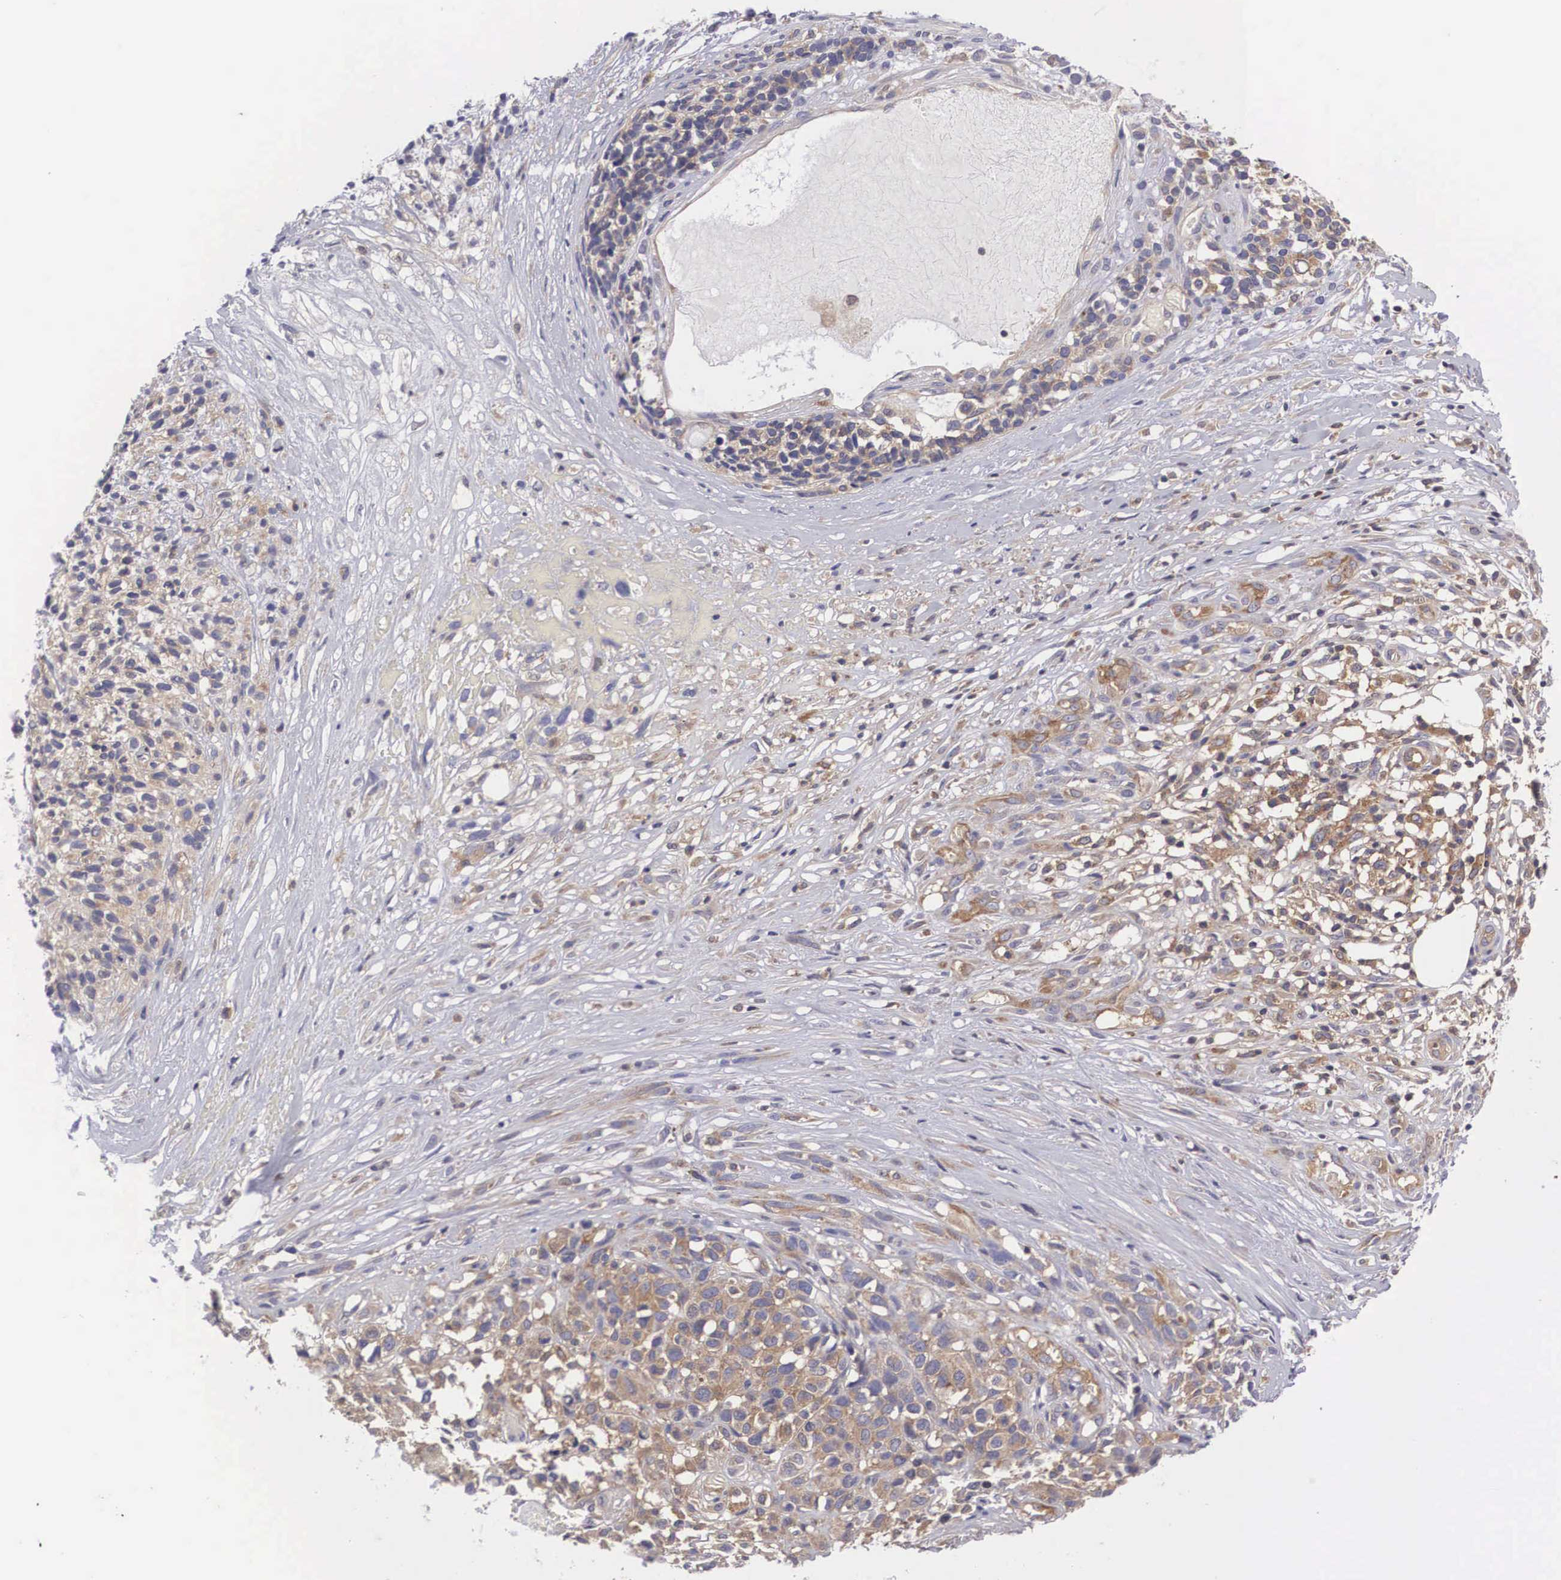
{"staining": {"intensity": "weak", "quantity": "<25%", "location": "cytoplasmic/membranous"}, "tissue": "melanoma", "cell_type": "Tumor cells", "image_type": "cancer", "snomed": [{"axis": "morphology", "description": "Malignant melanoma, NOS"}, {"axis": "topography", "description": "Skin"}], "caption": "Melanoma was stained to show a protein in brown. There is no significant positivity in tumor cells.", "gene": "GRIPAP1", "patient": {"sex": "female", "age": 85}}